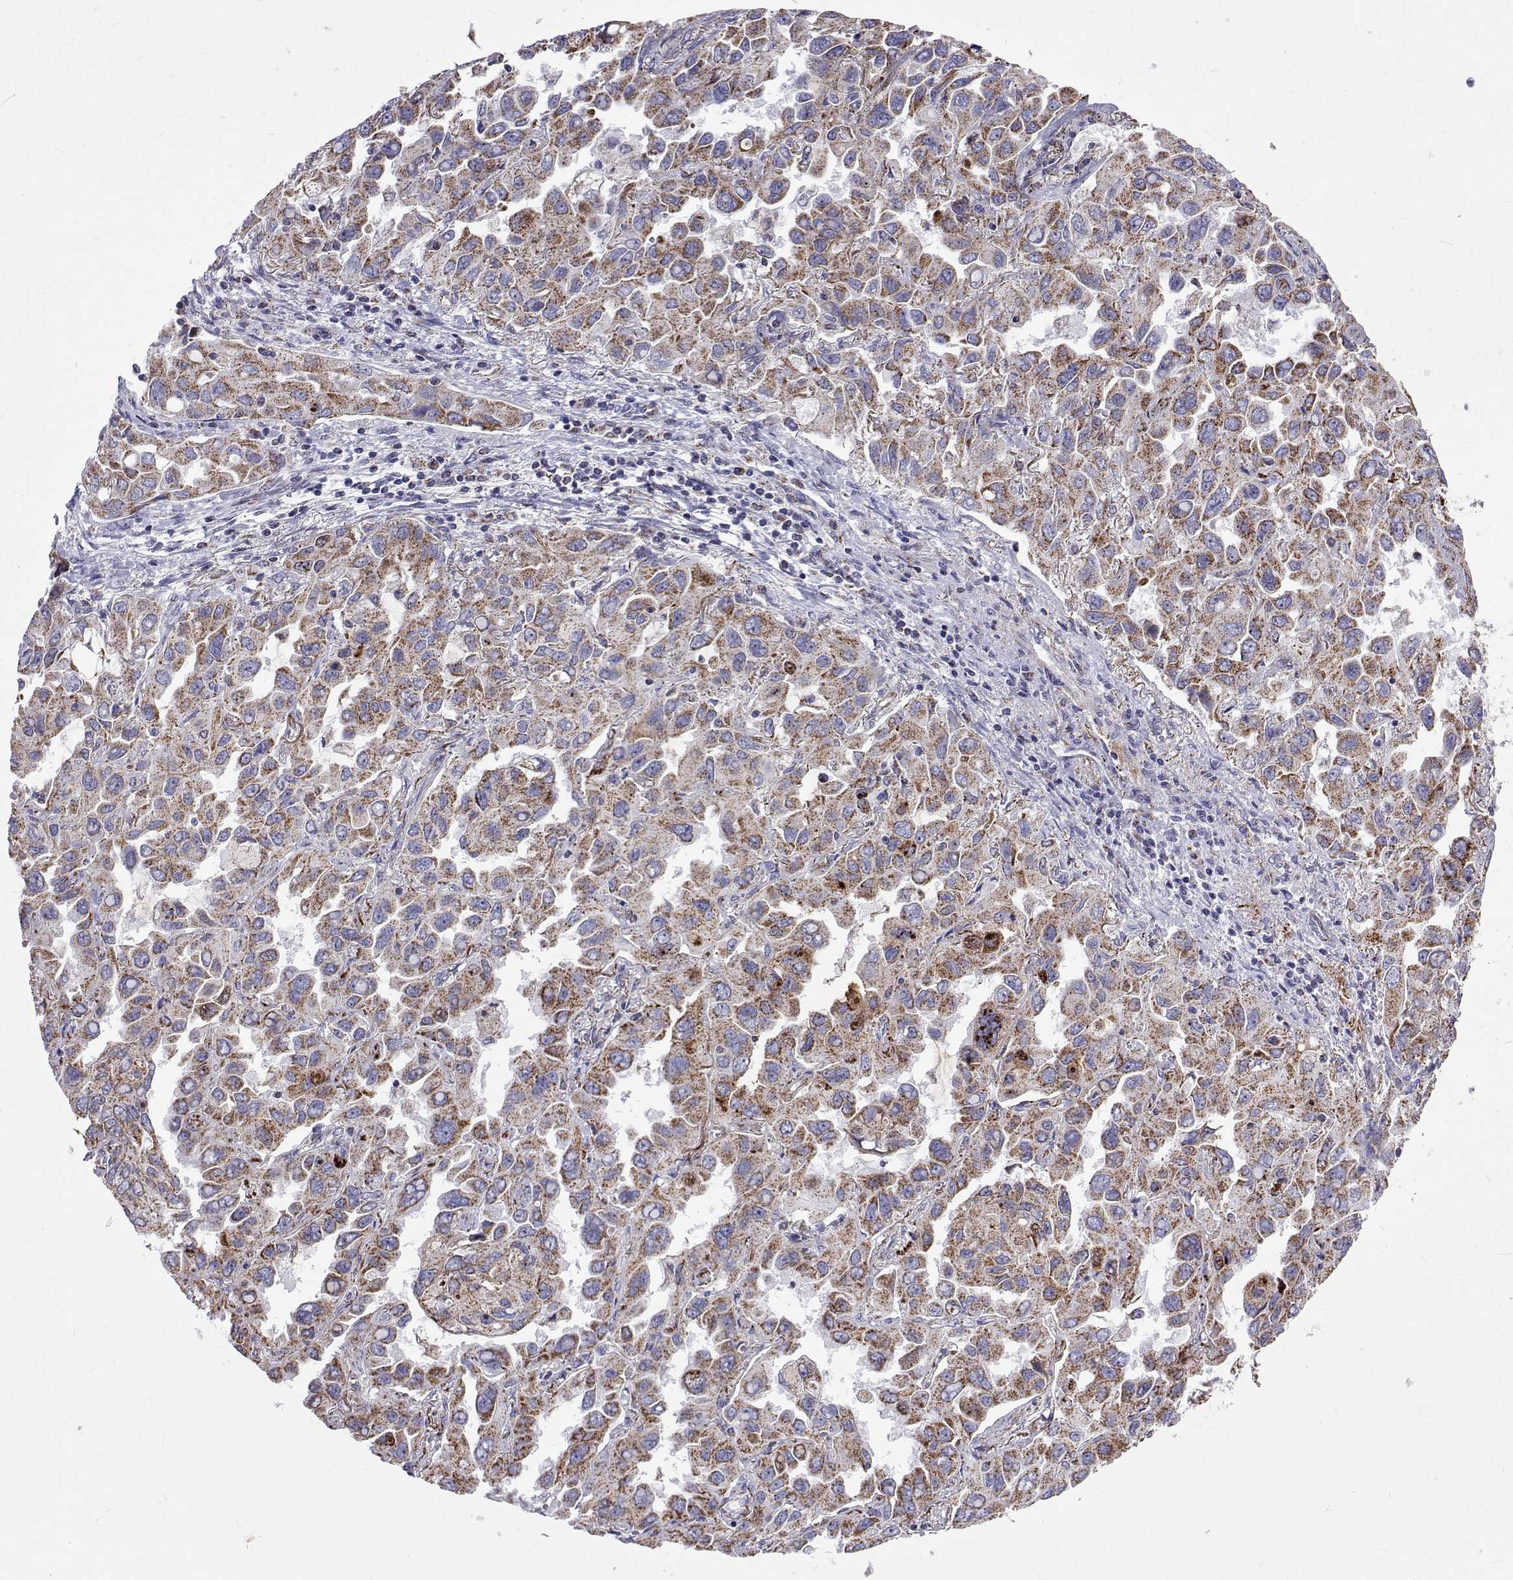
{"staining": {"intensity": "moderate", "quantity": "25%-75%", "location": "cytoplasmic/membranous"}, "tissue": "lung cancer", "cell_type": "Tumor cells", "image_type": "cancer", "snomed": [{"axis": "morphology", "description": "Adenocarcinoma, NOS"}, {"axis": "topography", "description": "Lung"}], "caption": "Human lung cancer (adenocarcinoma) stained with a brown dye displays moderate cytoplasmic/membranous positive positivity in approximately 25%-75% of tumor cells.", "gene": "MCCC2", "patient": {"sex": "male", "age": 64}}